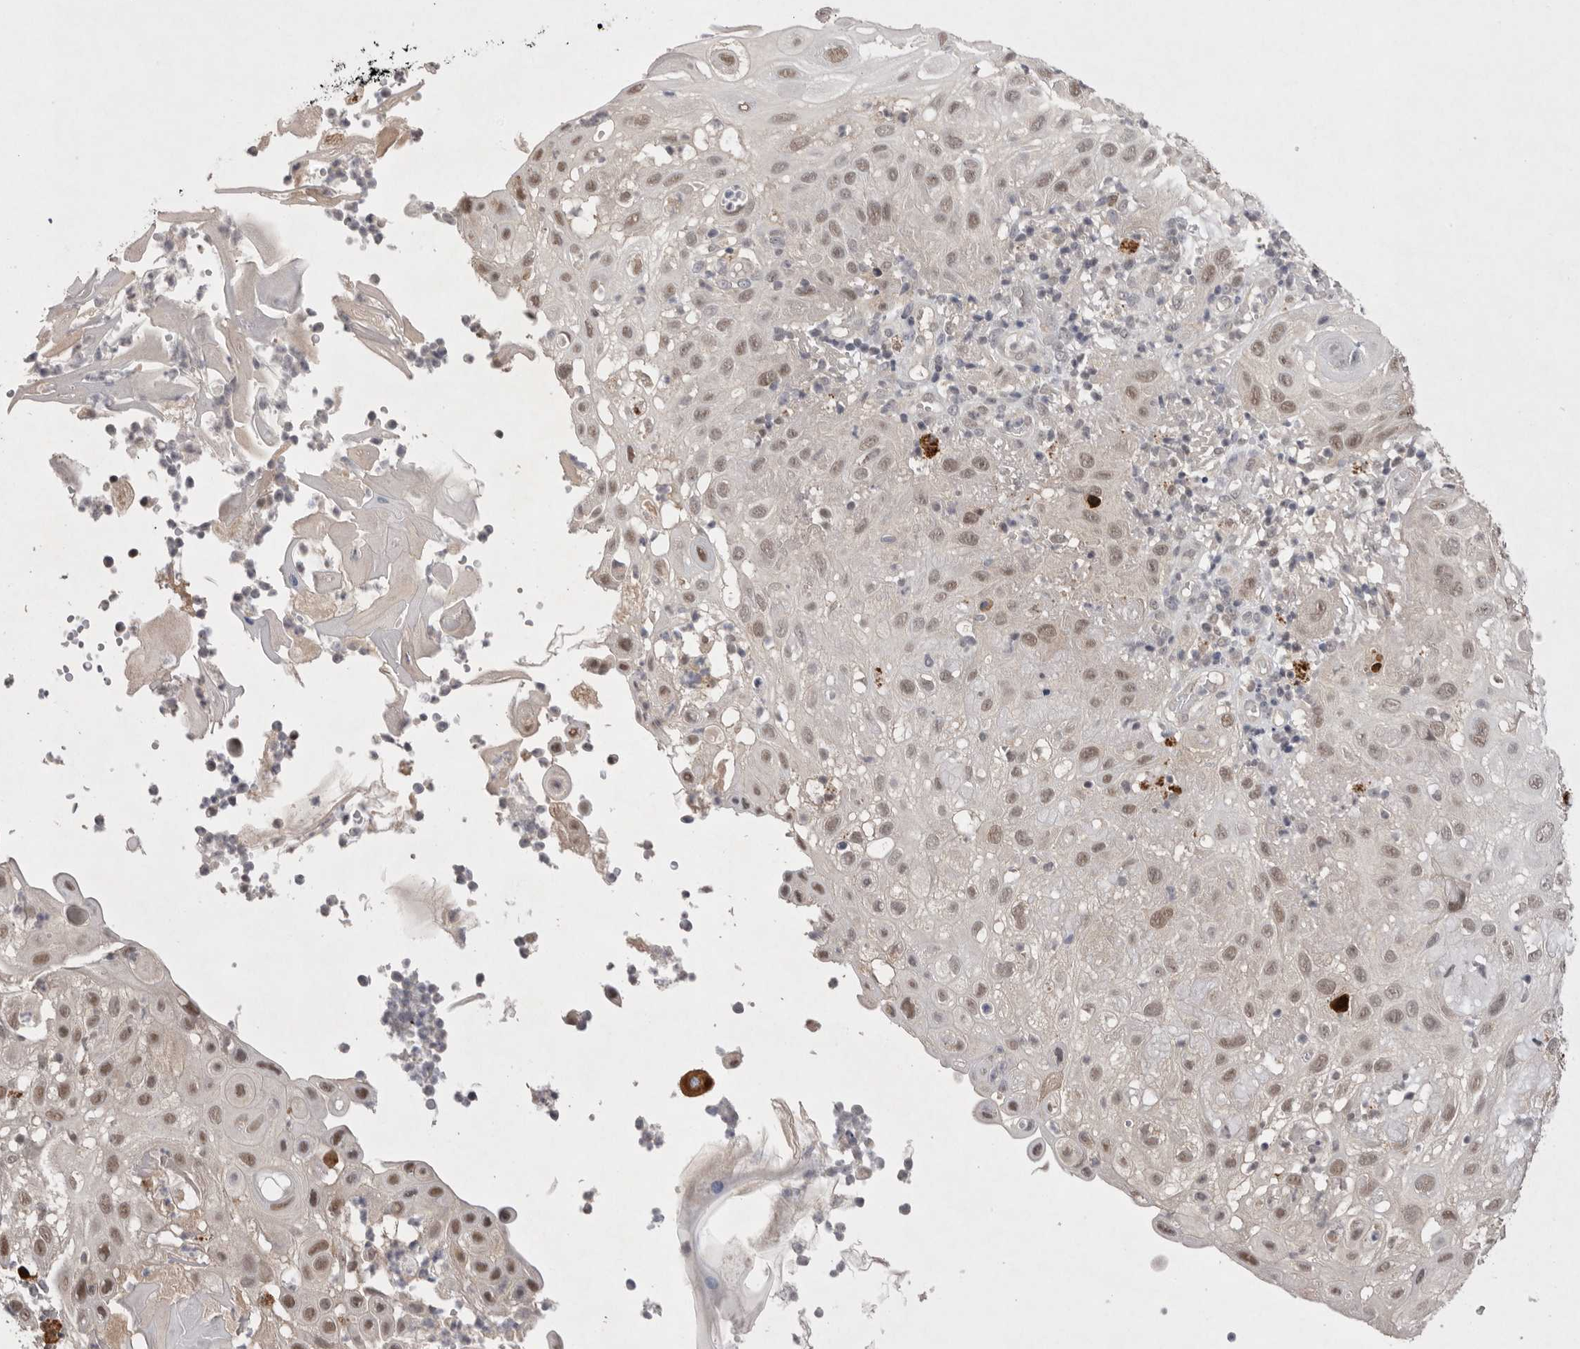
{"staining": {"intensity": "weak", "quantity": ">75%", "location": "nuclear"}, "tissue": "skin cancer", "cell_type": "Tumor cells", "image_type": "cancer", "snomed": [{"axis": "morphology", "description": "Normal tissue, NOS"}, {"axis": "morphology", "description": "Squamous cell carcinoma, NOS"}, {"axis": "topography", "description": "Skin"}], "caption": "This is a photomicrograph of immunohistochemistry staining of squamous cell carcinoma (skin), which shows weak positivity in the nuclear of tumor cells.", "gene": "HUS1", "patient": {"sex": "female", "age": 96}}